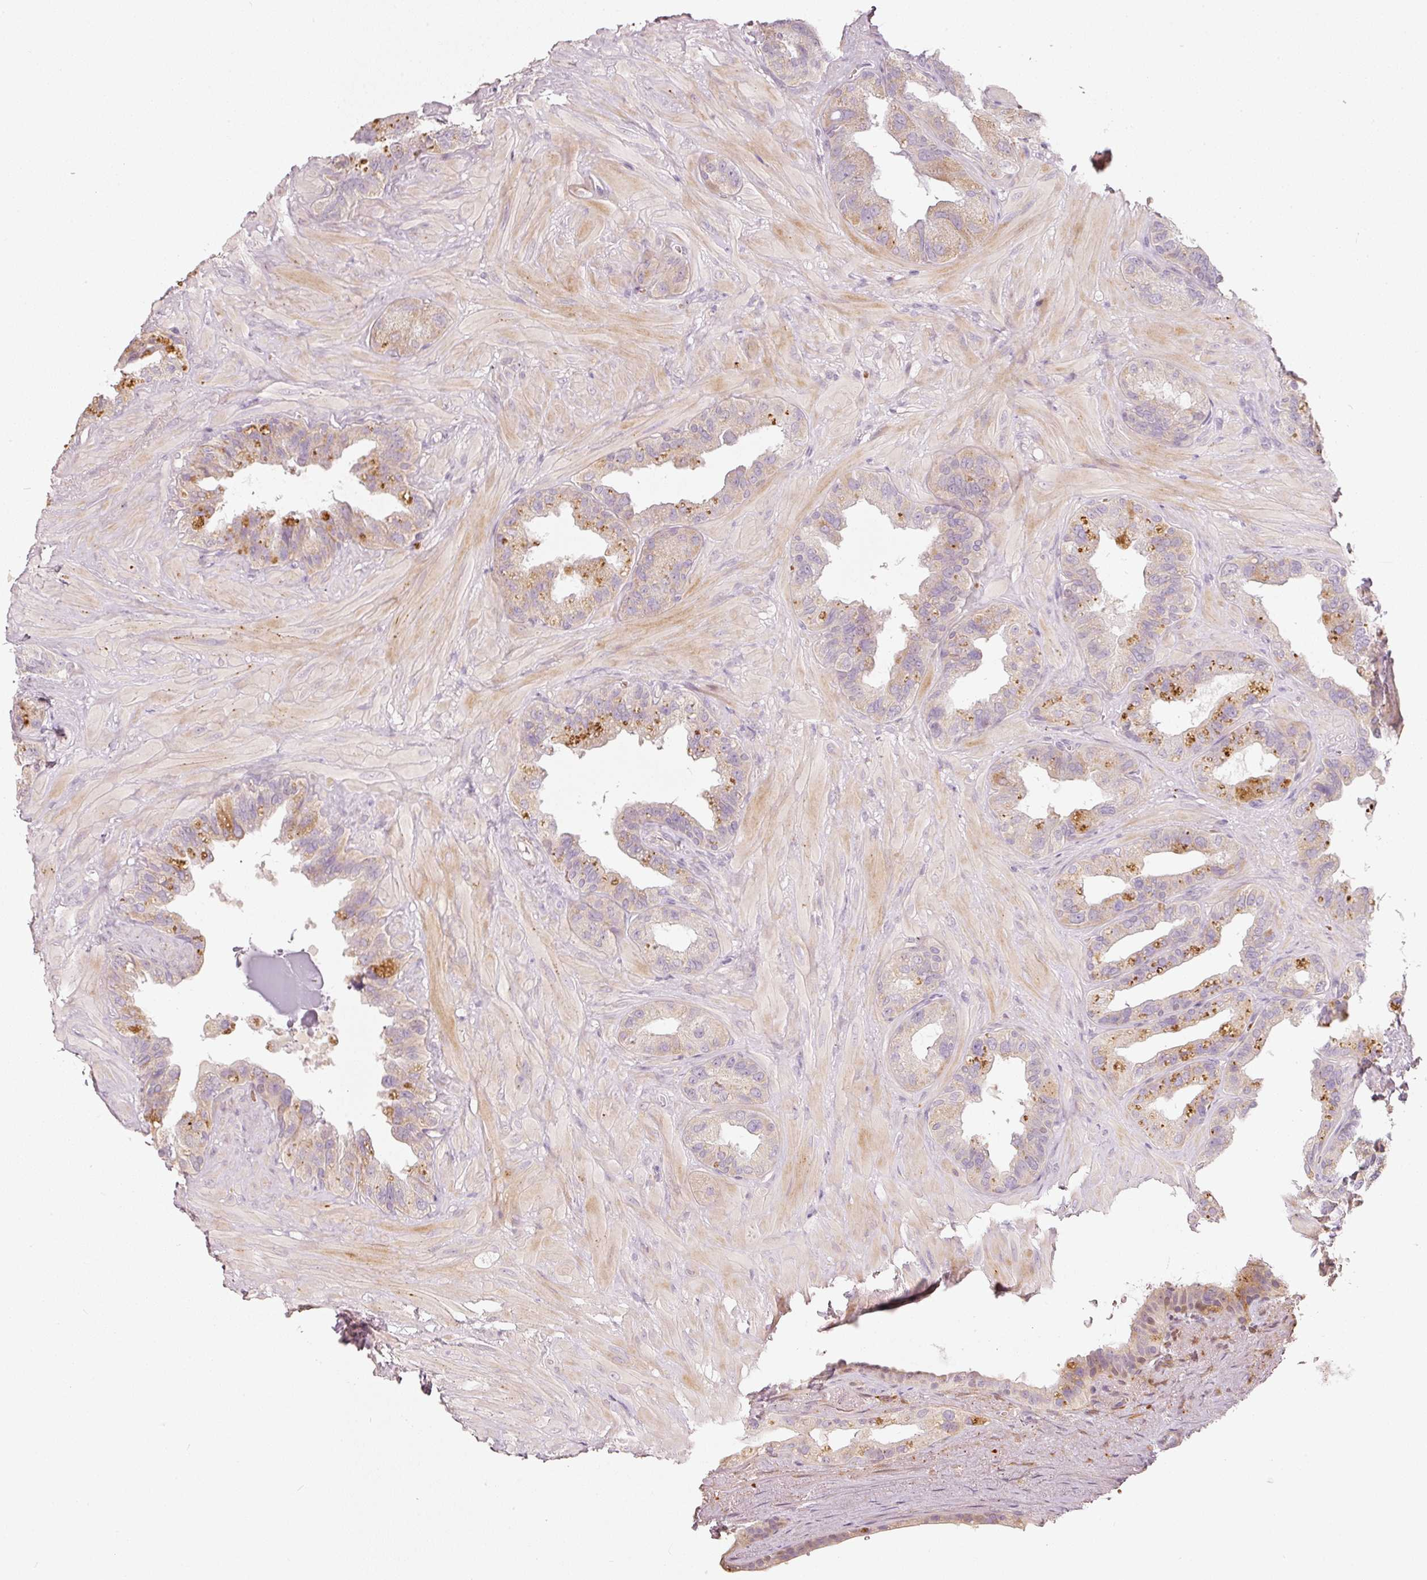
{"staining": {"intensity": "moderate", "quantity": "<25%", "location": "cytoplasmic/membranous"}, "tissue": "seminal vesicle", "cell_type": "Glandular cells", "image_type": "normal", "snomed": [{"axis": "morphology", "description": "Normal tissue, NOS"}, {"axis": "topography", "description": "Seminal veicle"}, {"axis": "topography", "description": "Peripheral nerve tissue"}], "caption": "Moderate cytoplasmic/membranous staining is identified in approximately <25% of glandular cells in normal seminal vesicle. The staining was performed using DAB (3,3'-diaminobenzidine) to visualize the protein expression in brown, while the nuclei were stained in blue with hematoxylin (Magnification: 20x).", "gene": "KLHL21", "patient": {"sex": "male", "age": 76}}